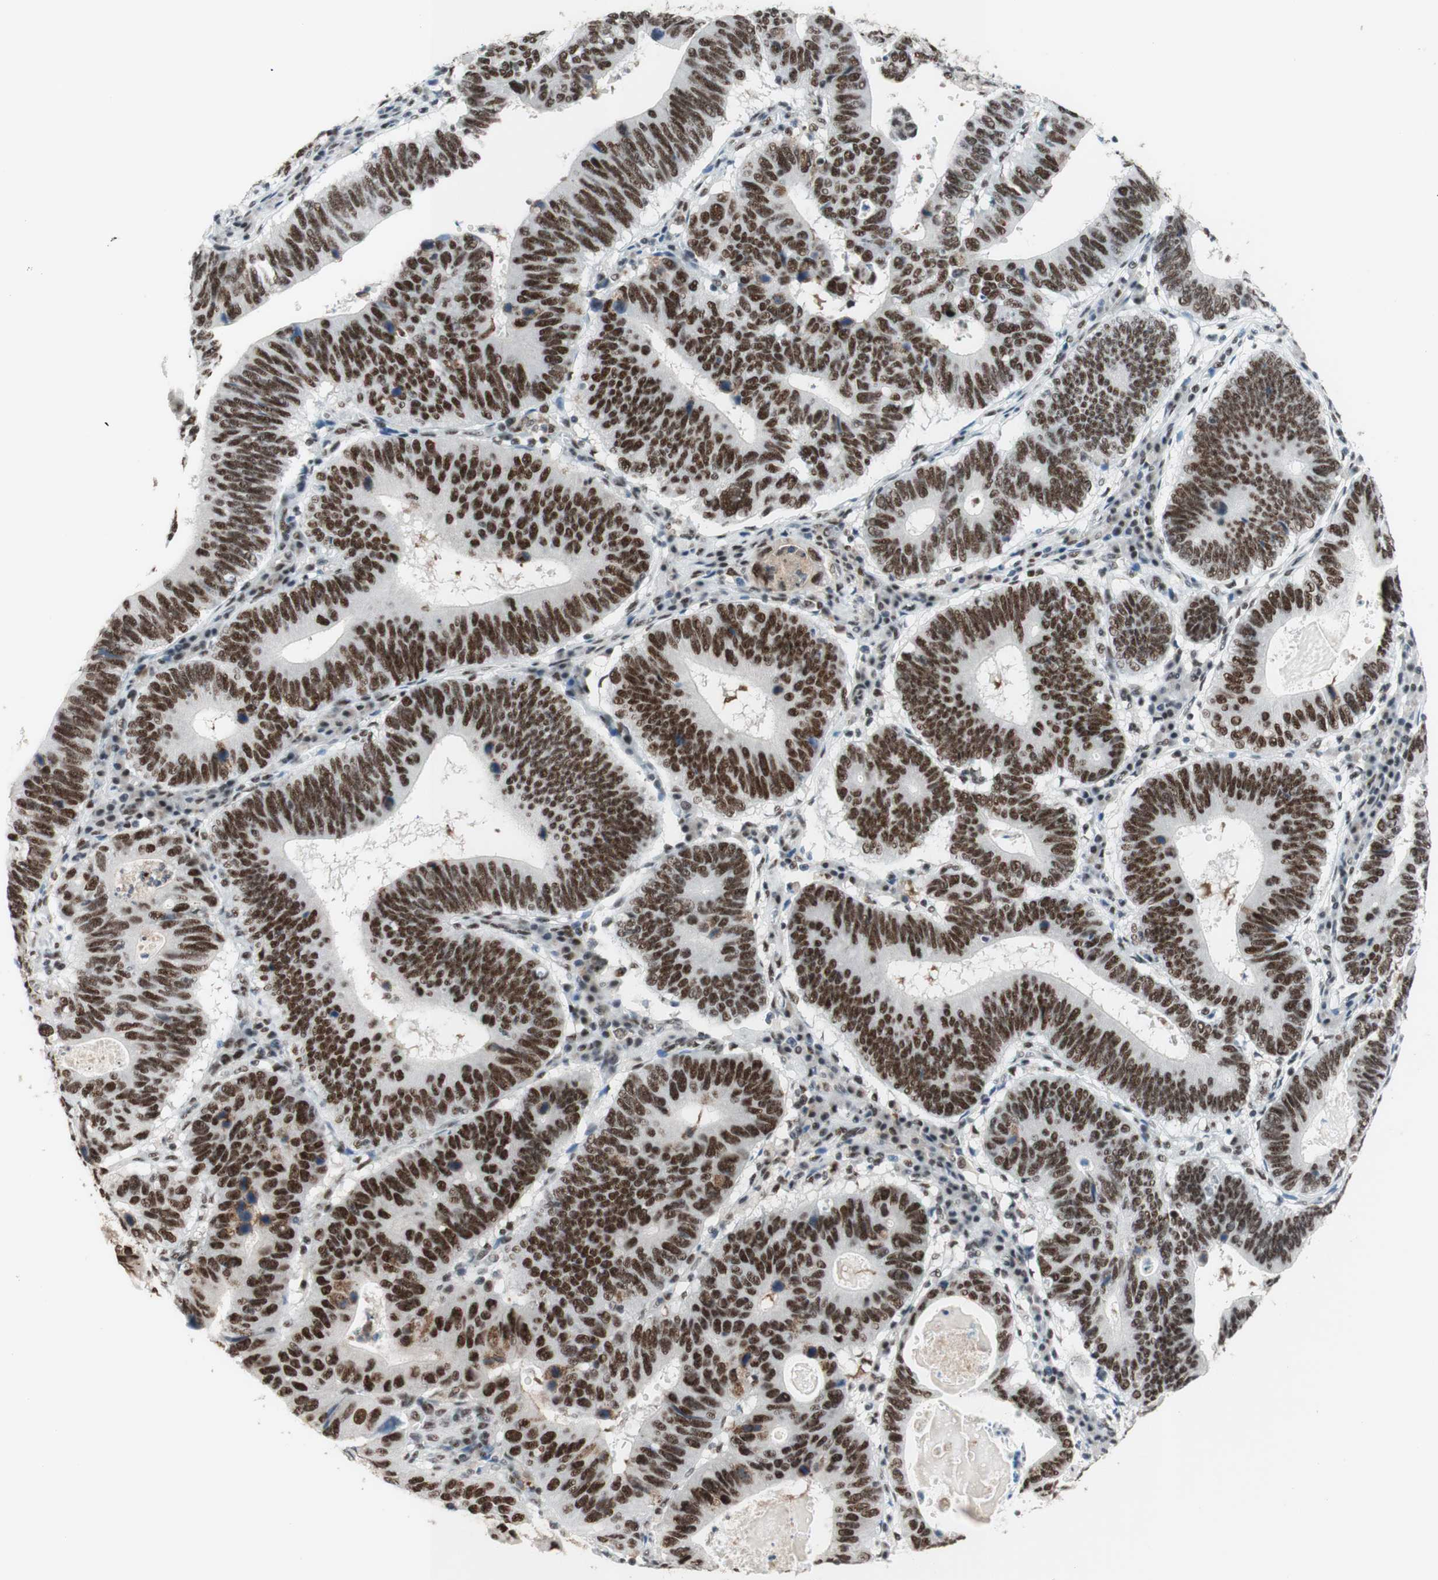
{"staining": {"intensity": "strong", "quantity": ">75%", "location": "nuclear"}, "tissue": "stomach cancer", "cell_type": "Tumor cells", "image_type": "cancer", "snomed": [{"axis": "morphology", "description": "Adenocarcinoma, NOS"}, {"axis": "topography", "description": "Stomach"}], "caption": "Immunohistochemistry (IHC) staining of adenocarcinoma (stomach), which exhibits high levels of strong nuclear expression in approximately >75% of tumor cells indicating strong nuclear protein staining. The staining was performed using DAB (3,3'-diaminobenzidine) (brown) for protein detection and nuclei were counterstained in hematoxylin (blue).", "gene": "PRPF19", "patient": {"sex": "male", "age": 59}}